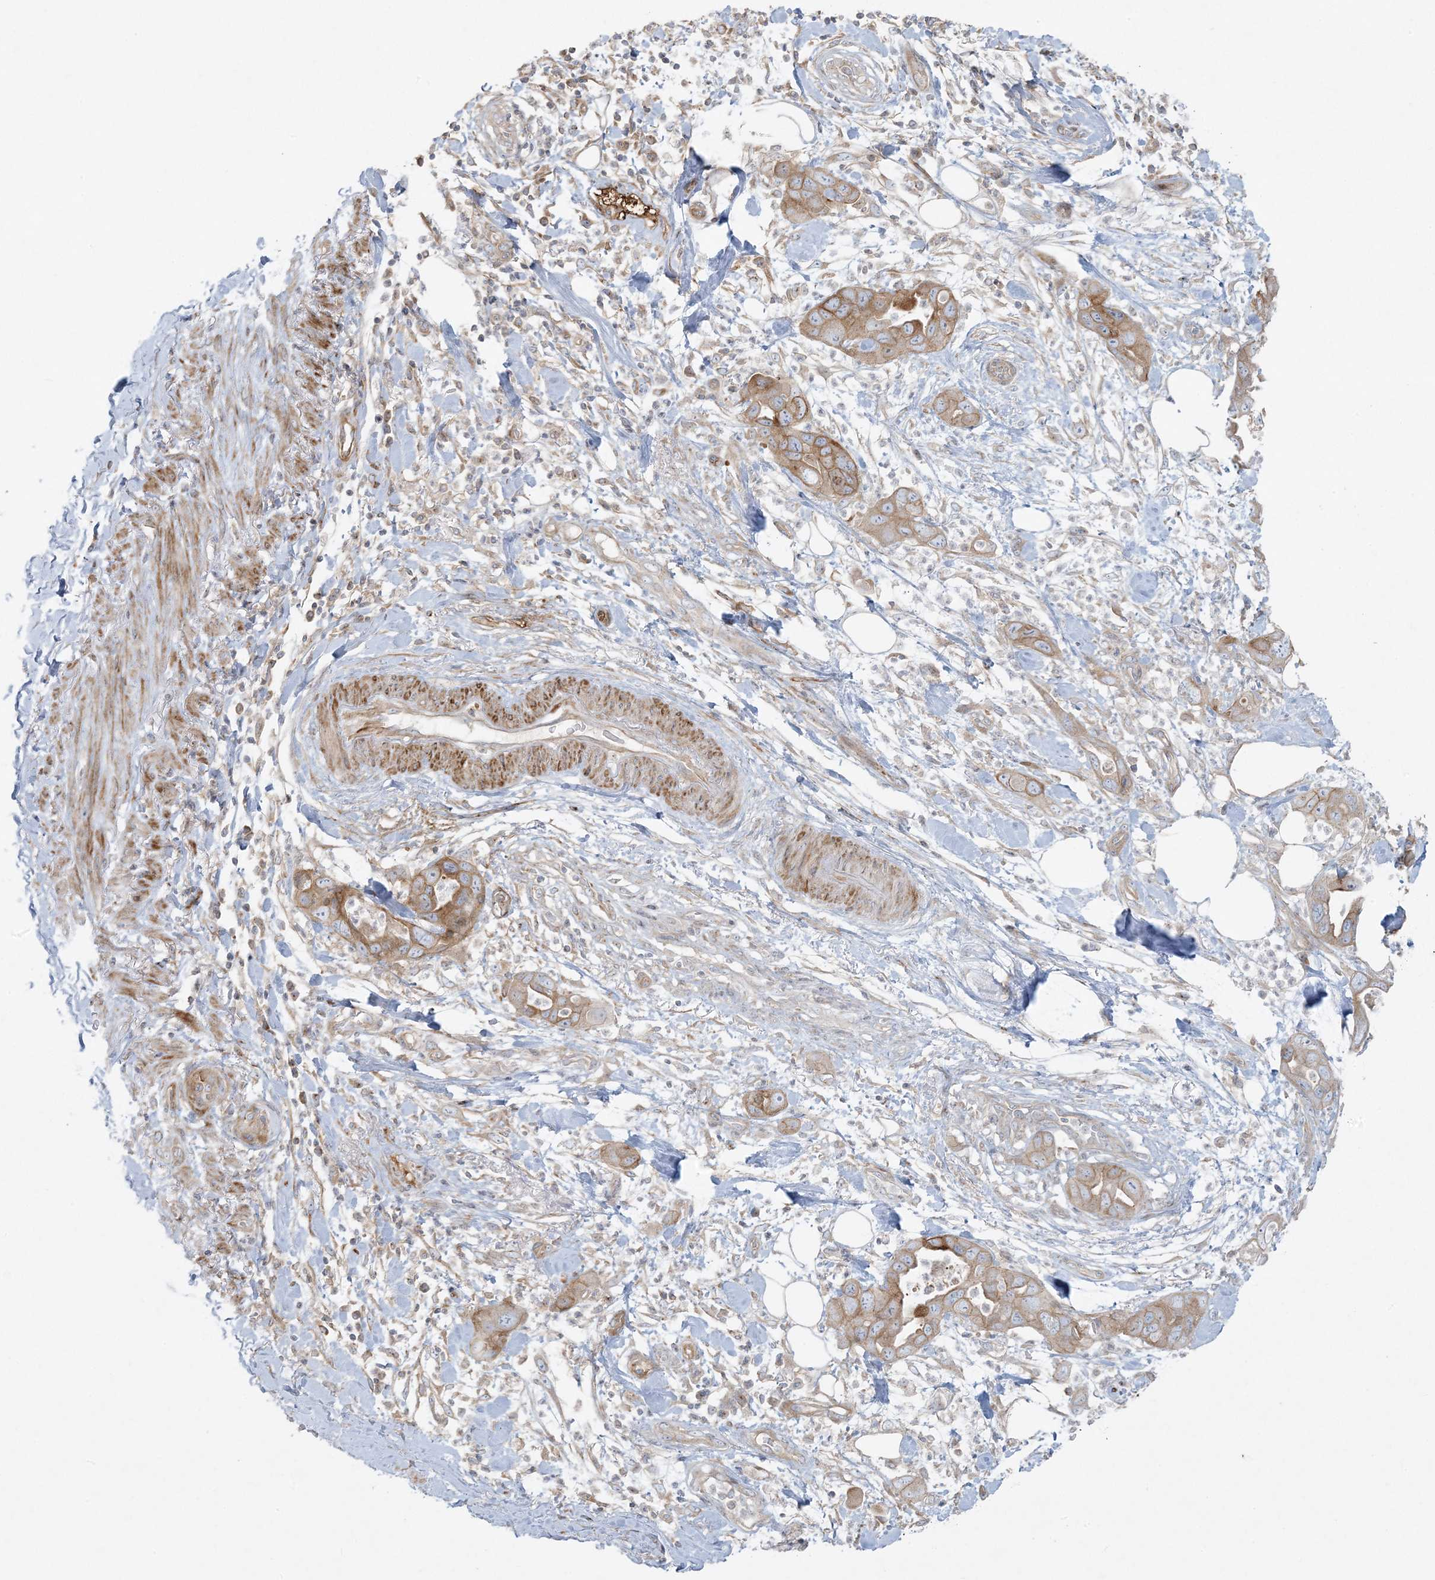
{"staining": {"intensity": "moderate", "quantity": ">75%", "location": "cytoplasmic/membranous"}, "tissue": "pancreatic cancer", "cell_type": "Tumor cells", "image_type": "cancer", "snomed": [{"axis": "morphology", "description": "Adenocarcinoma, NOS"}, {"axis": "topography", "description": "Pancreas"}], "caption": "Pancreatic cancer (adenocarcinoma) was stained to show a protein in brown. There is medium levels of moderate cytoplasmic/membranous expression in about >75% of tumor cells. The protein of interest is stained brown, and the nuclei are stained in blue (DAB (3,3'-diaminobenzidine) IHC with brightfield microscopy, high magnification).", "gene": "PIK3R4", "patient": {"sex": "female", "age": 71}}